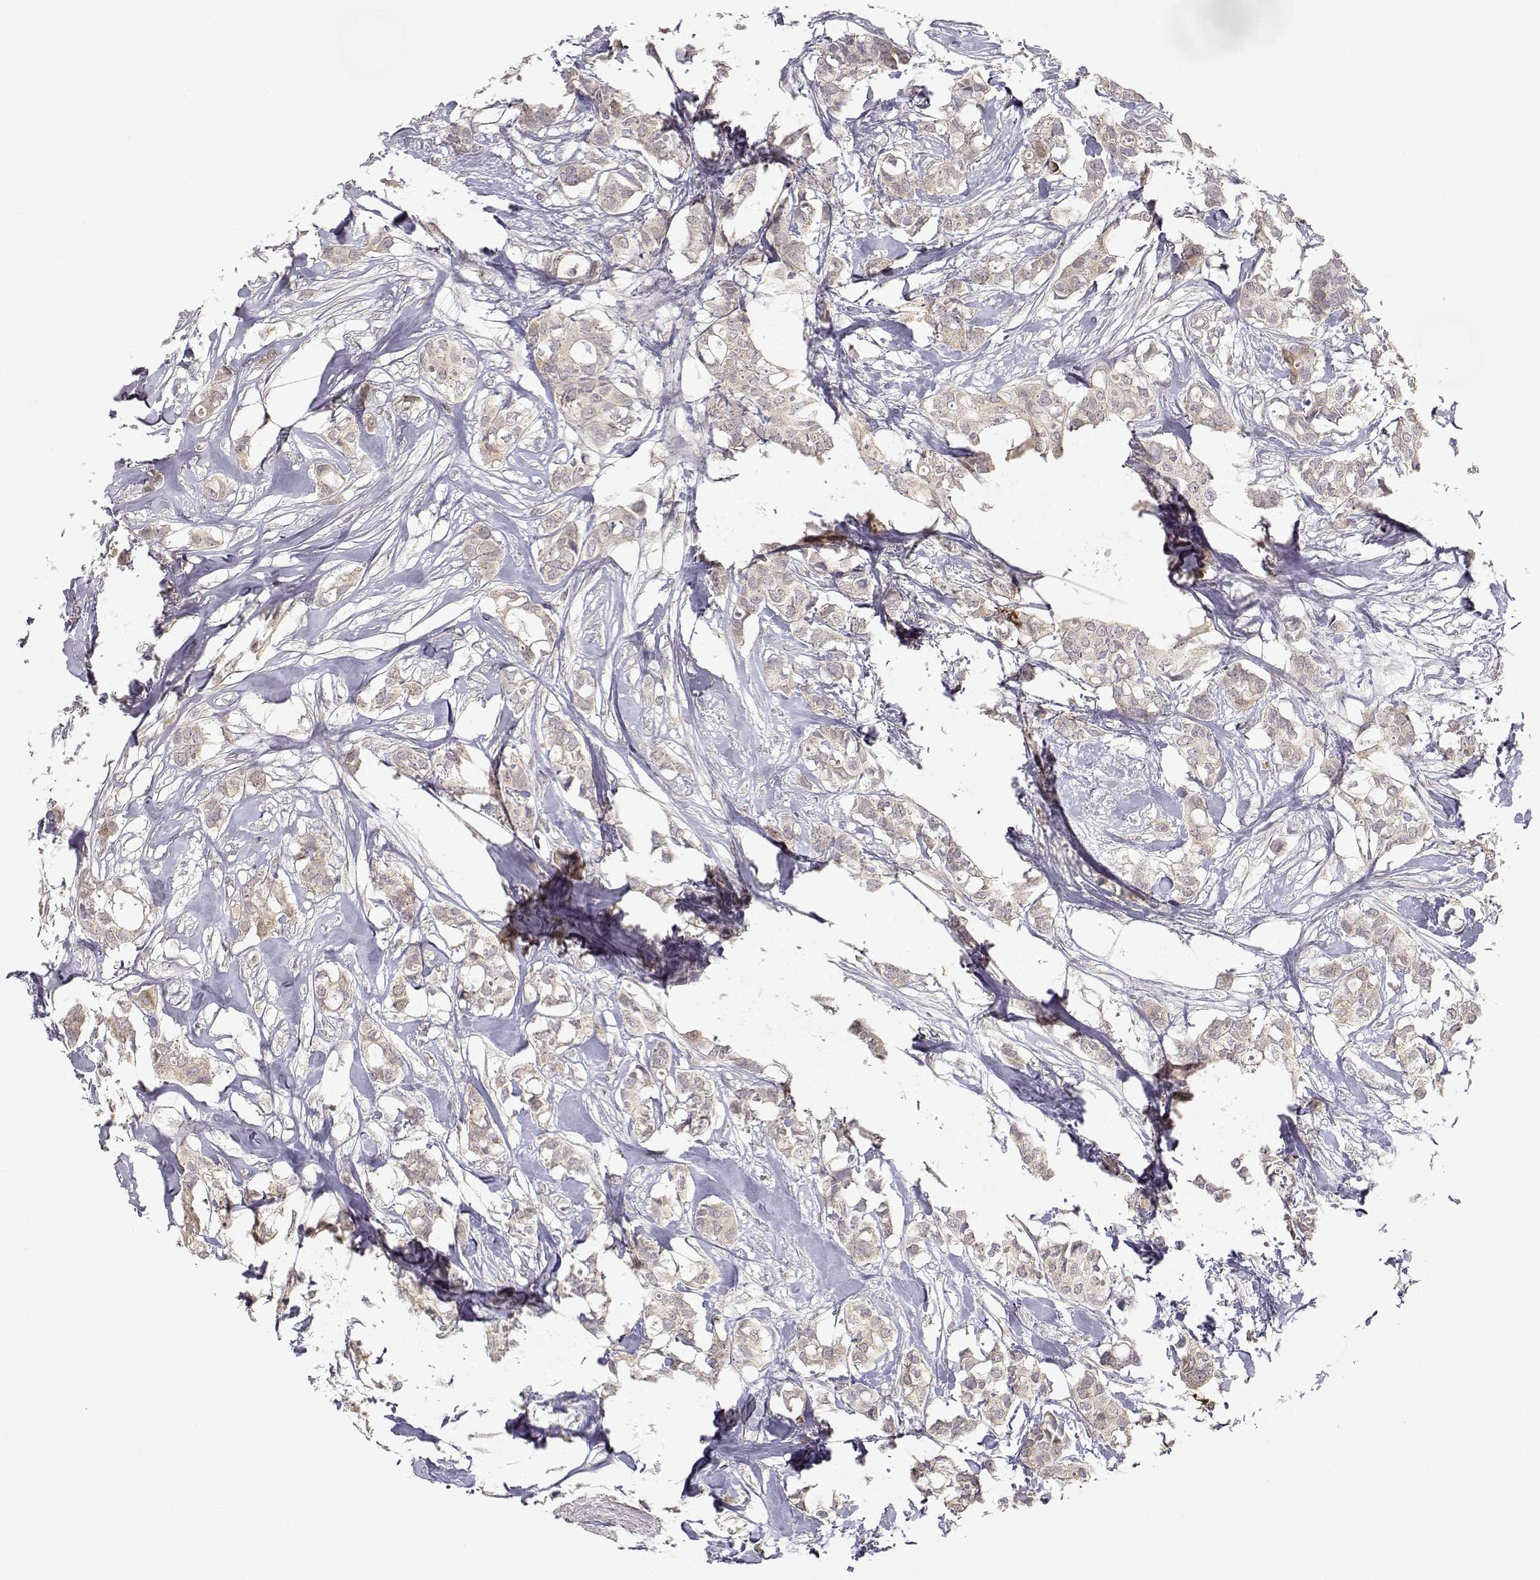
{"staining": {"intensity": "weak", "quantity": ">75%", "location": "cytoplasmic/membranous"}, "tissue": "breast cancer", "cell_type": "Tumor cells", "image_type": "cancer", "snomed": [{"axis": "morphology", "description": "Duct carcinoma"}, {"axis": "topography", "description": "Breast"}], "caption": "The histopathology image reveals staining of intraductal carcinoma (breast), revealing weak cytoplasmic/membranous protein positivity (brown color) within tumor cells.", "gene": "RAD51", "patient": {"sex": "female", "age": 62}}